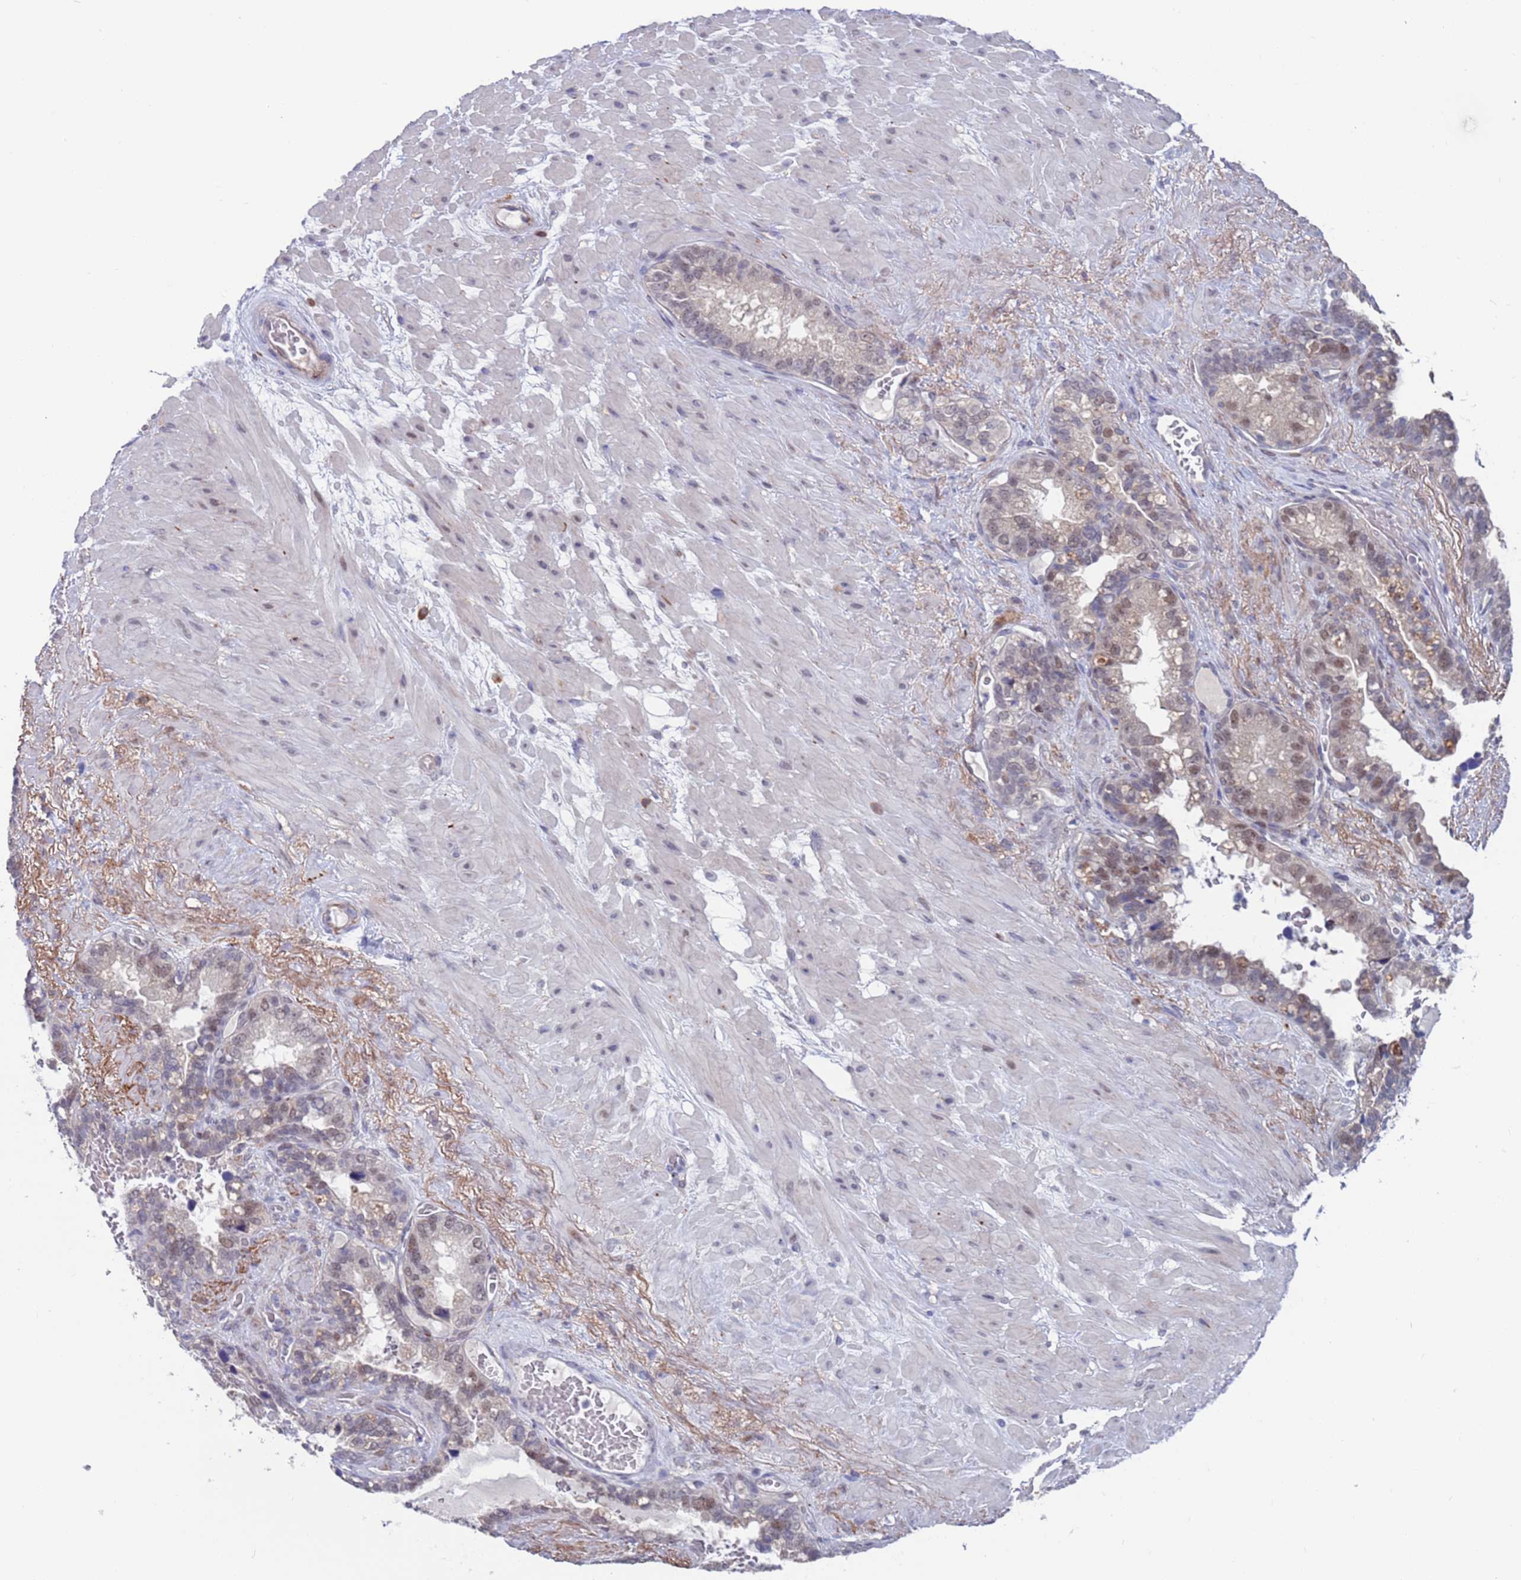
{"staining": {"intensity": "weak", "quantity": "<25%", "location": "nuclear"}, "tissue": "seminal vesicle", "cell_type": "Glandular cells", "image_type": "normal", "snomed": [{"axis": "morphology", "description": "Normal tissue, NOS"}, {"axis": "topography", "description": "Seminal veicle"}], "caption": "High magnification brightfield microscopy of normal seminal vesicle stained with DAB (brown) and counterstained with hematoxylin (blue): glandular cells show no significant staining.", "gene": "FBXO27", "patient": {"sex": "male", "age": 80}}